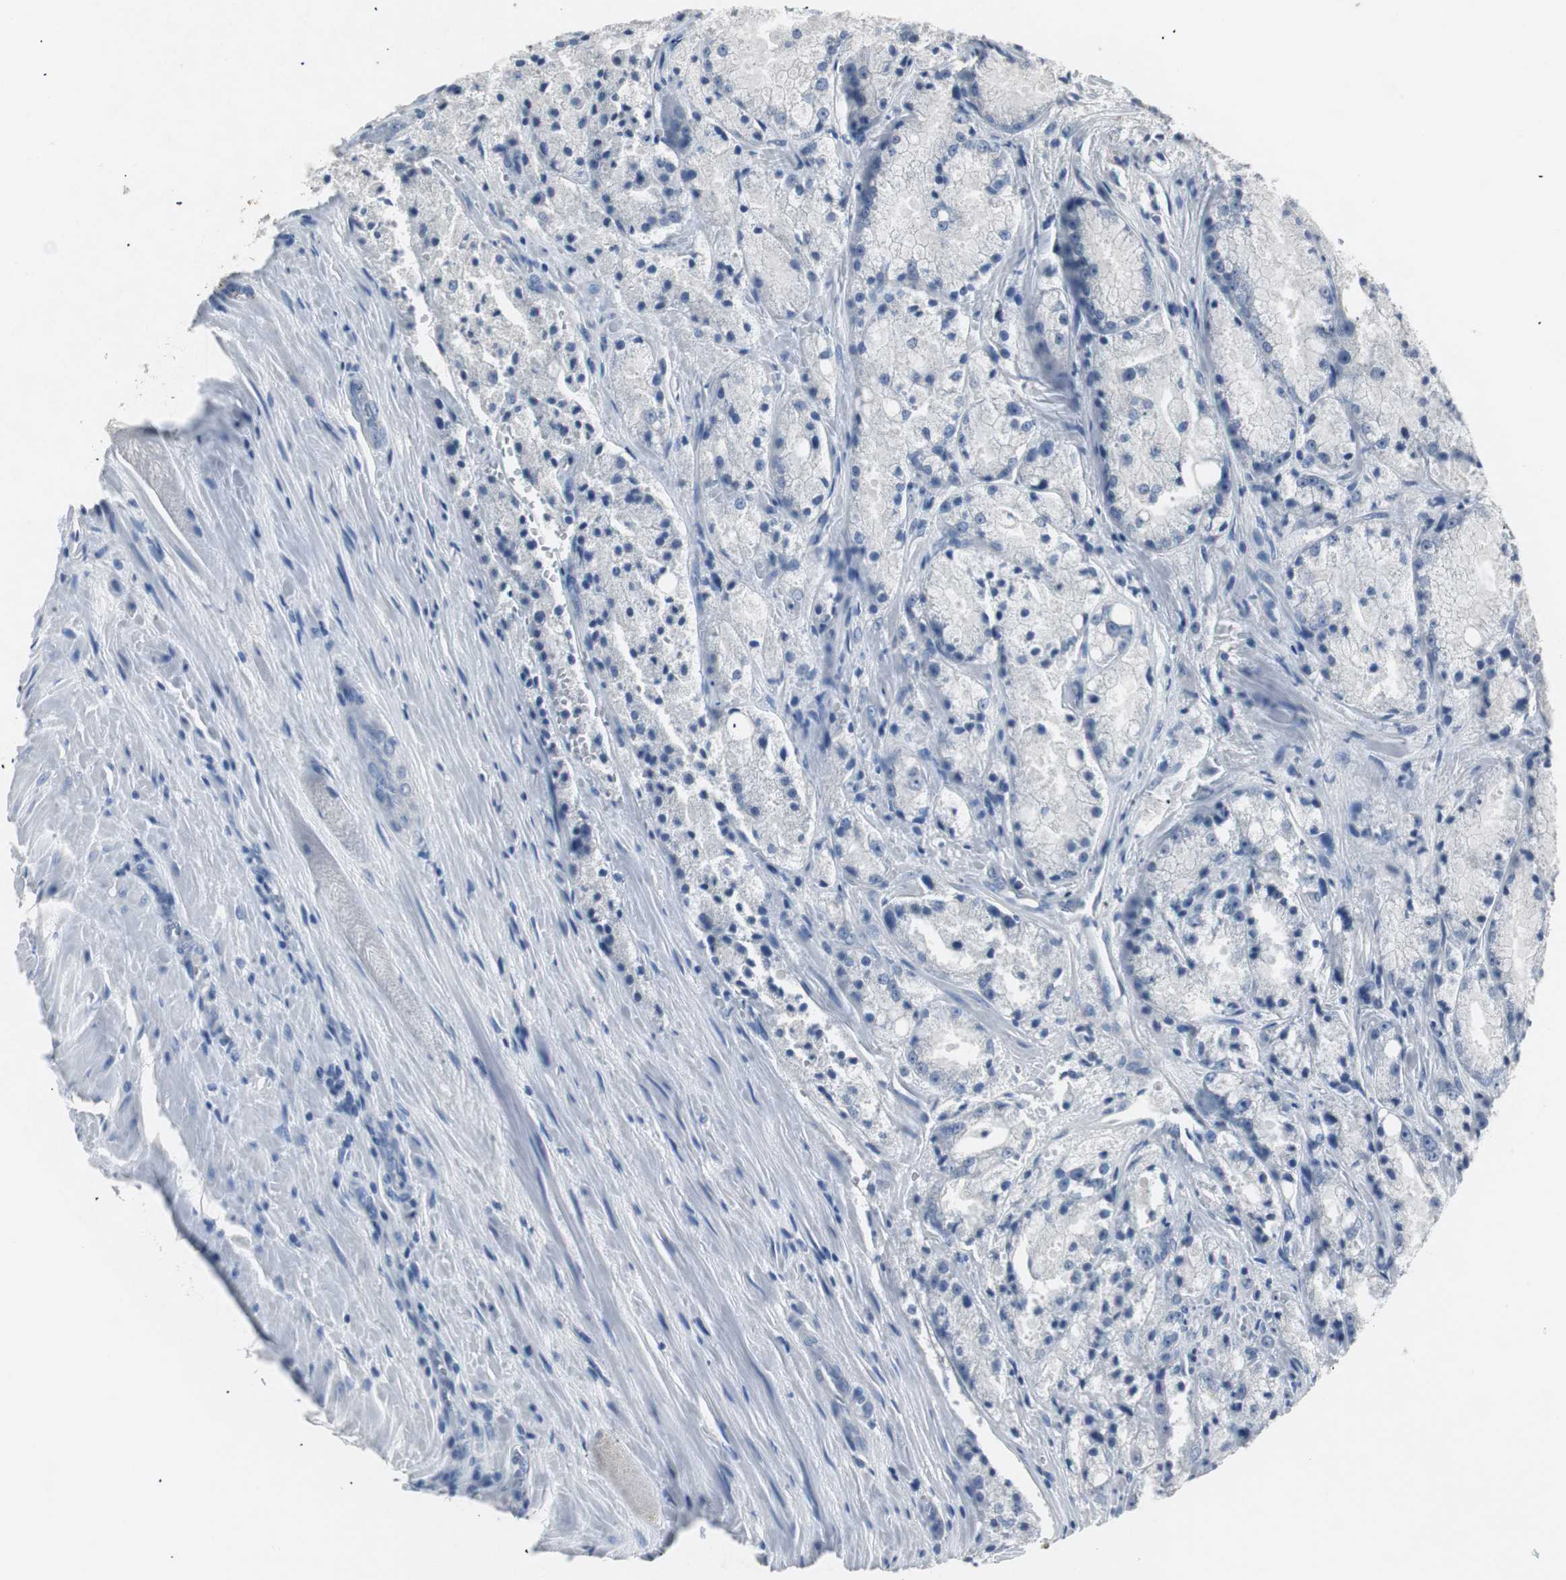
{"staining": {"intensity": "negative", "quantity": "none", "location": "none"}, "tissue": "prostate cancer", "cell_type": "Tumor cells", "image_type": "cancer", "snomed": [{"axis": "morphology", "description": "Adenocarcinoma, Low grade"}, {"axis": "topography", "description": "Prostate"}], "caption": "Histopathology image shows no protein expression in tumor cells of adenocarcinoma (low-grade) (prostate) tissue. (DAB immunohistochemistry (IHC) with hematoxylin counter stain).", "gene": "LRP2", "patient": {"sex": "male", "age": 64}}